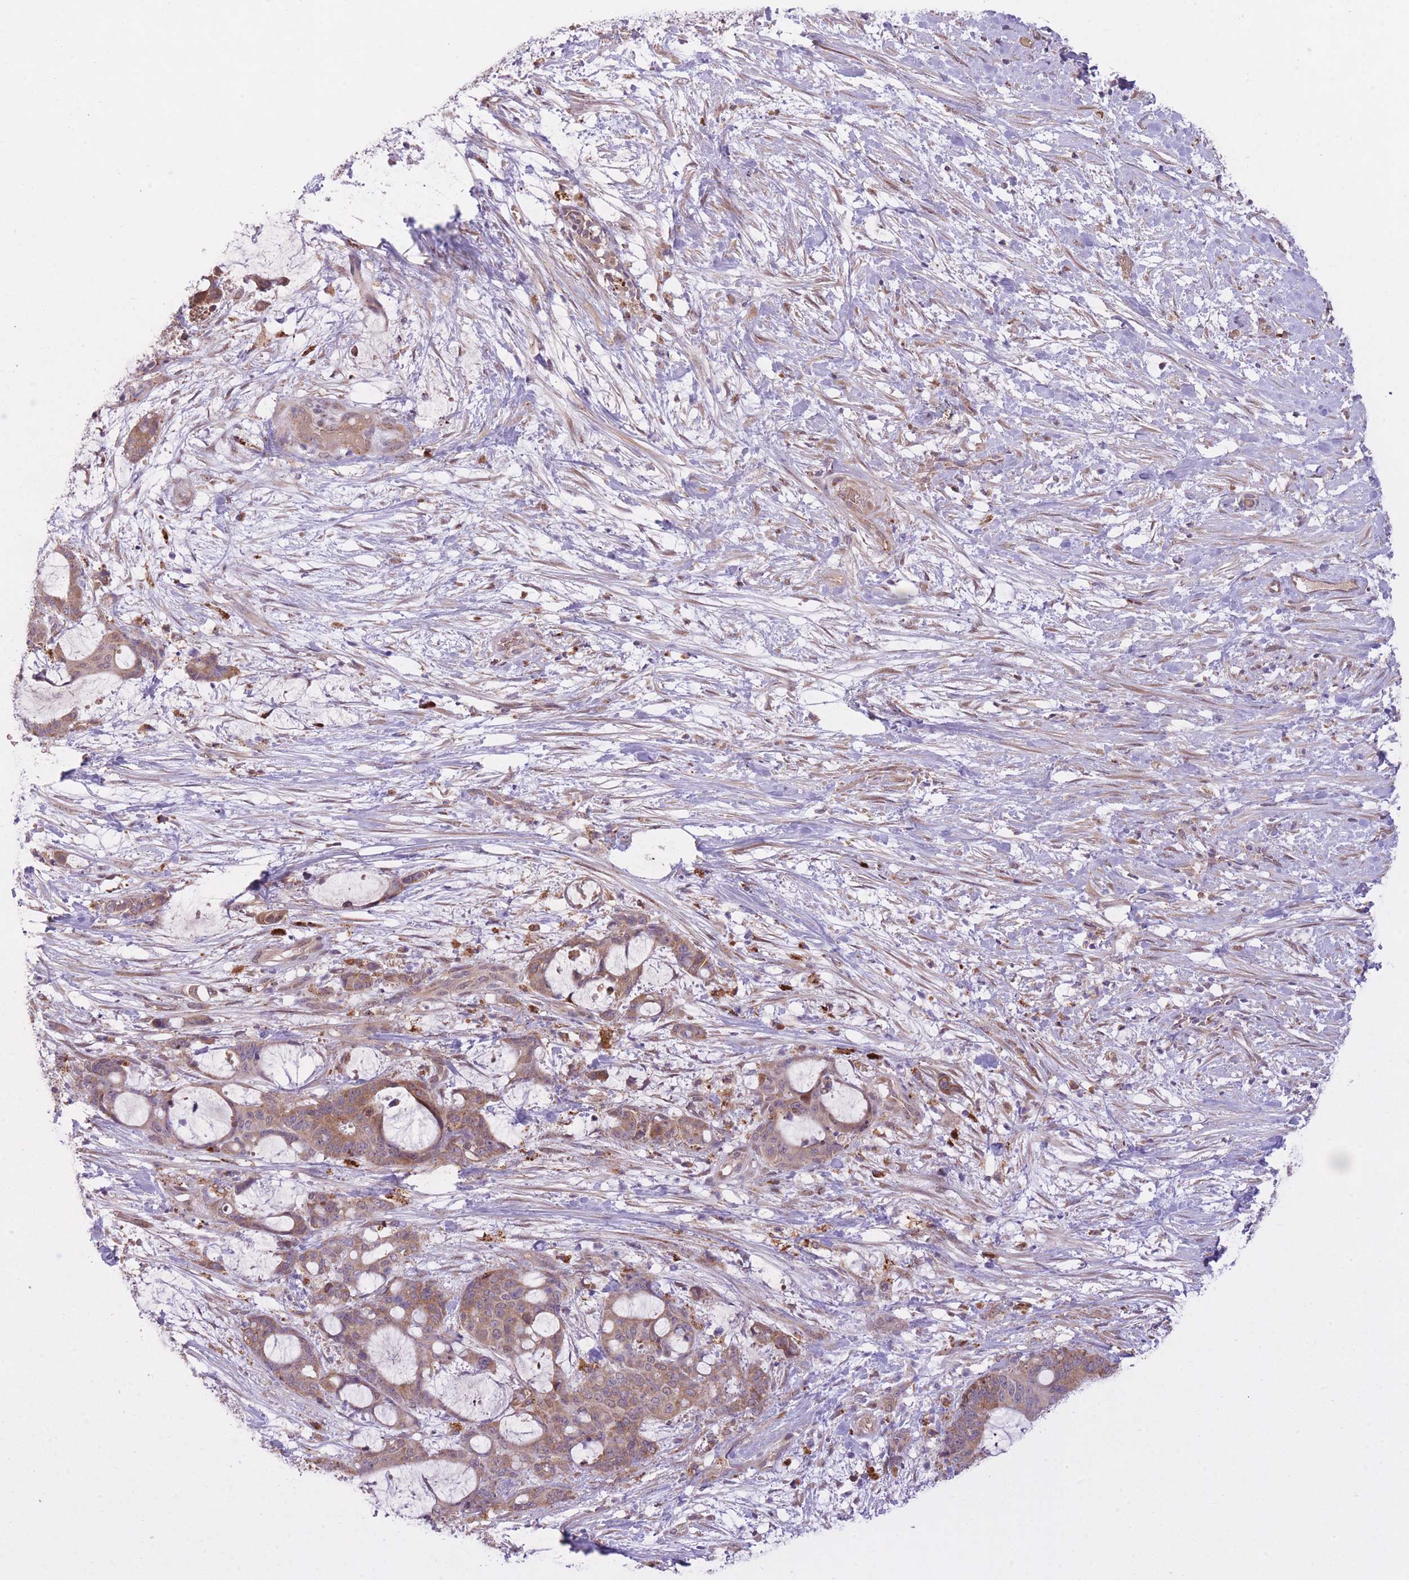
{"staining": {"intensity": "moderate", "quantity": ">75%", "location": "cytoplasmic/membranous"}, "tissue": "liver cancer", "cell_type": "Tumor cells", "image_type": "cancer", "snomed": [{"axis": "morphology", "description": "Normal tissue, NOS"}, {"axis": "morphology", "description": "Cholangiocarcinoma"}, {"axis": "topography", "description": "Liver"}, {"axis": "topography", "description": "Peripheral nerve tissue"}], "caption": "Liver cholangiocarcinoma stained with a brown dye displays moderate cytoplasmic/membranous positive positivity in approximately >75% of tumor cells.", "gene": "POLR3F", "patient": {"sex": "female", "age": 73}}